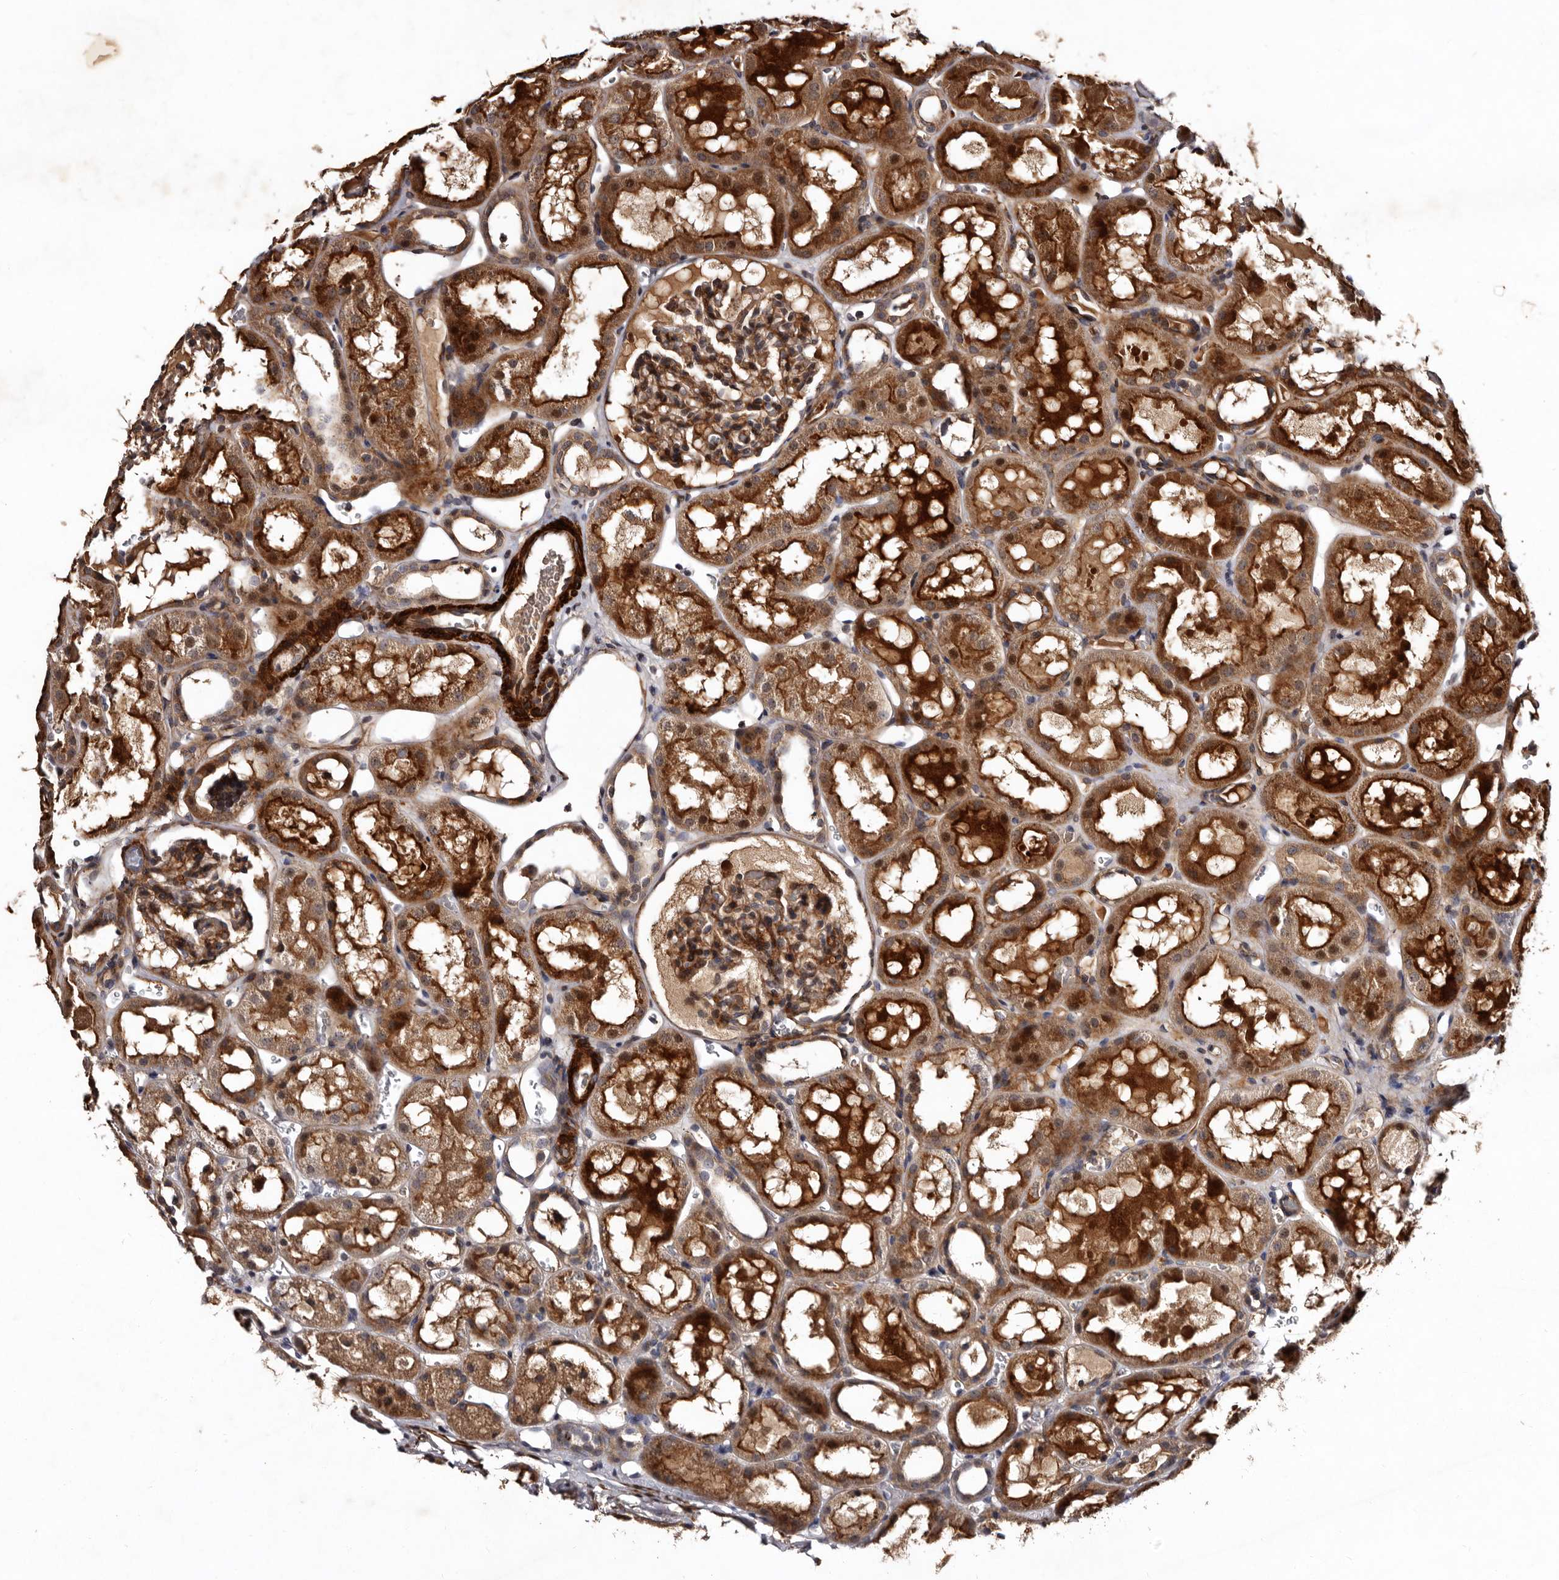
{"staining": {"intensity": "moderate", "quantity": ">75%", "location": "cytoplasmic/membranous"}, "tissue": "kidney", "cell_type": "Cells in glomeruli", "image_type": "normal", "snomed": [{"axis": "morphology", "description": "Normal tissue, NOS"}, {"axis": "topography", "description": "Kidney"}, {"axis": "topography", "description": "Urinary bladder"}], "caption": "Immunohistochemistry of normal kidney displays medium levels of moderate cytoplasmic/membranous positivity in about >75% of cells in glomeruli.", "gene": "PRKD3", "patient": {"sex": "male", "age": 16}}